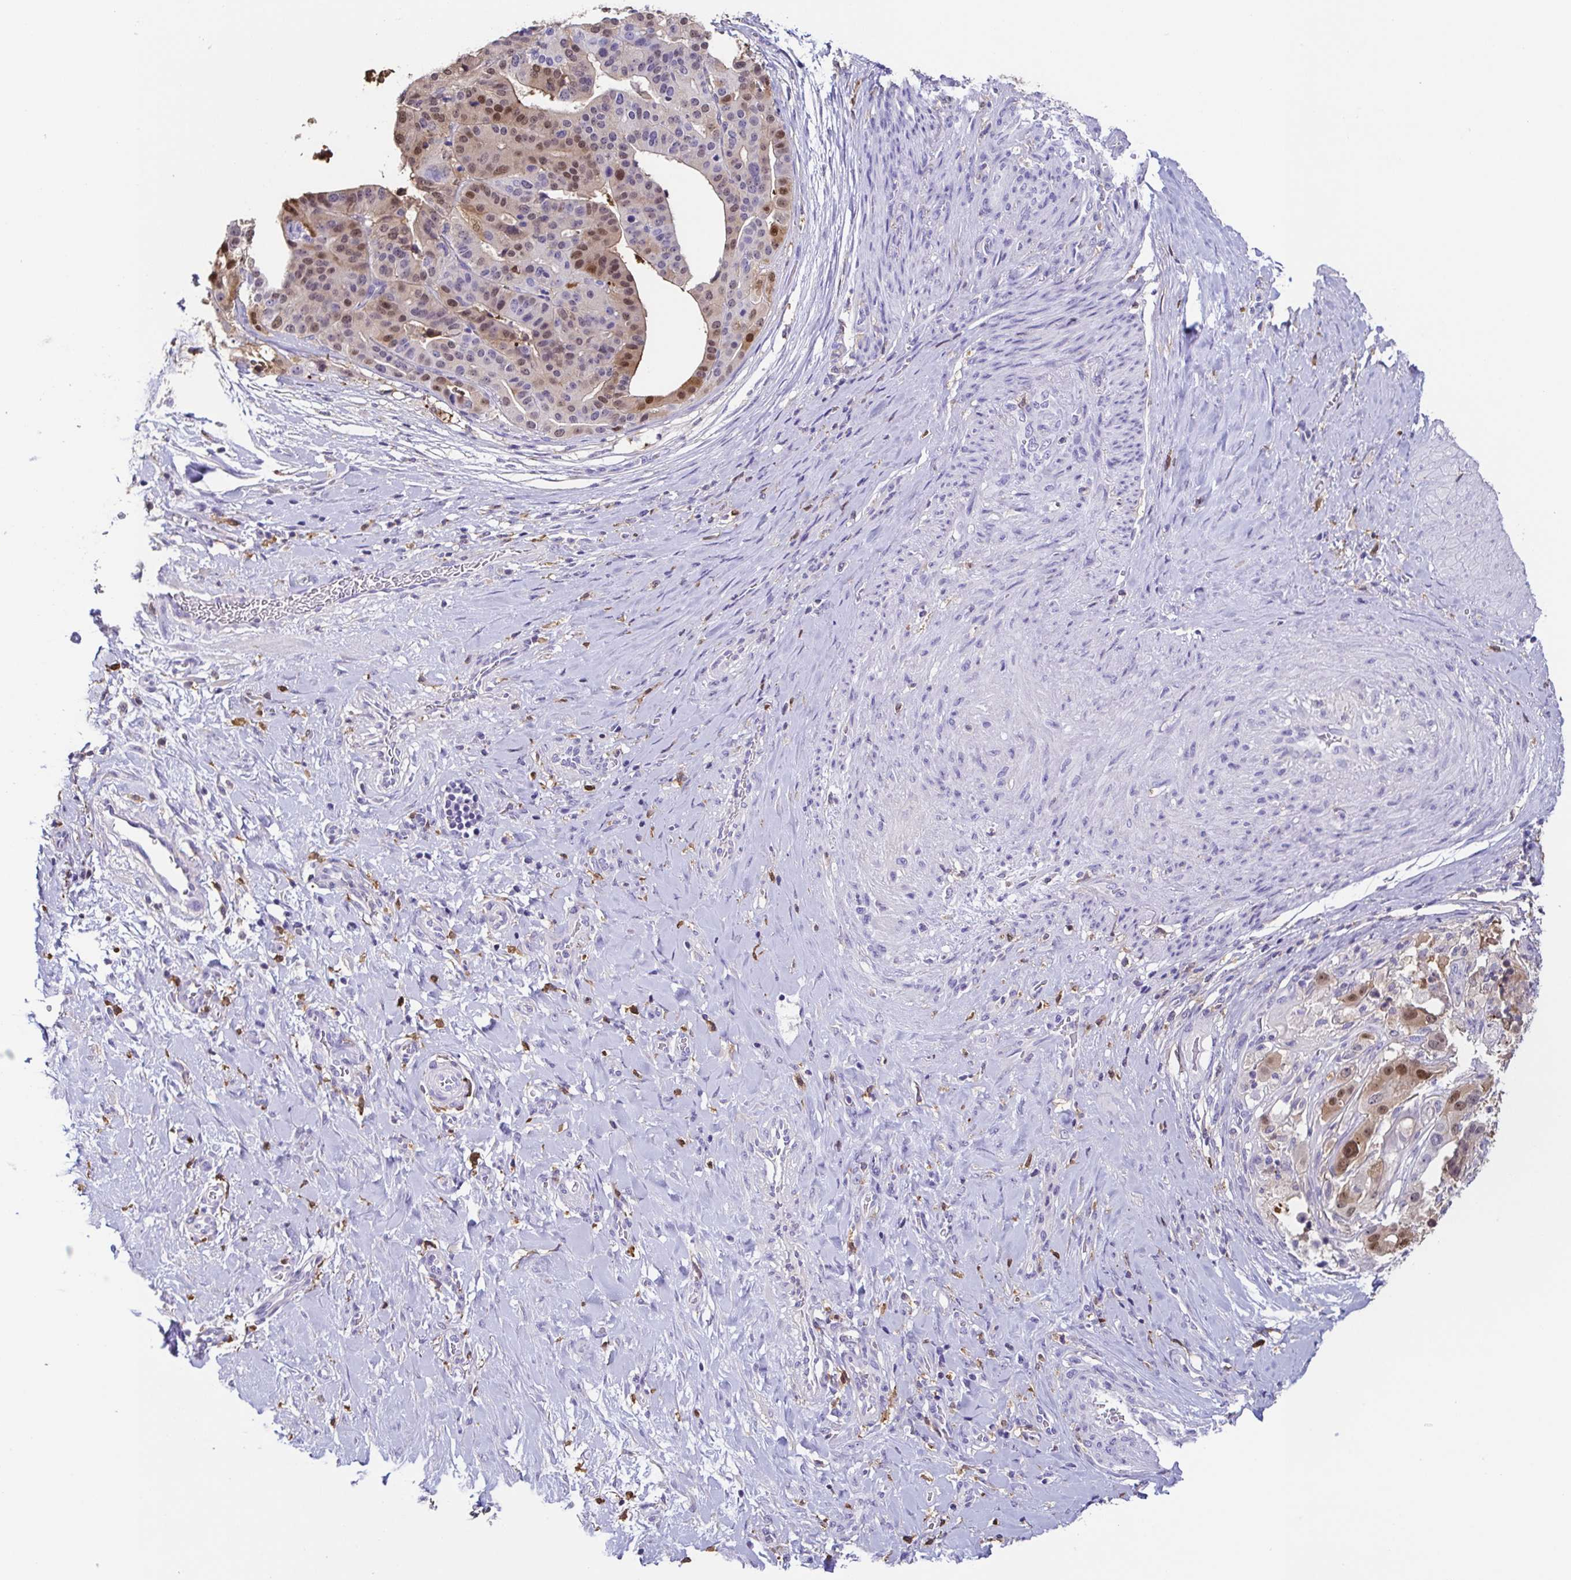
{"staining": {"intensity": "moderate", "quantity": "<25%", "location": "nuclear"}, "tissue": "stomach cancer", "cell_type": "Tumor cells", "image_type": "cancer", "snomed": [{"axis": "morphology", "description": "Adenocarcinoma, NOS"}, {"axis": "topography", "description": "Stomach"}], "caption": "IHC of stomach adenocarcinoma shows low levels of moderate nuclear positivity in about <25% of tumor cells.", "gene": "ANXA10", "patient": {"sex": "male", "age": 48}}